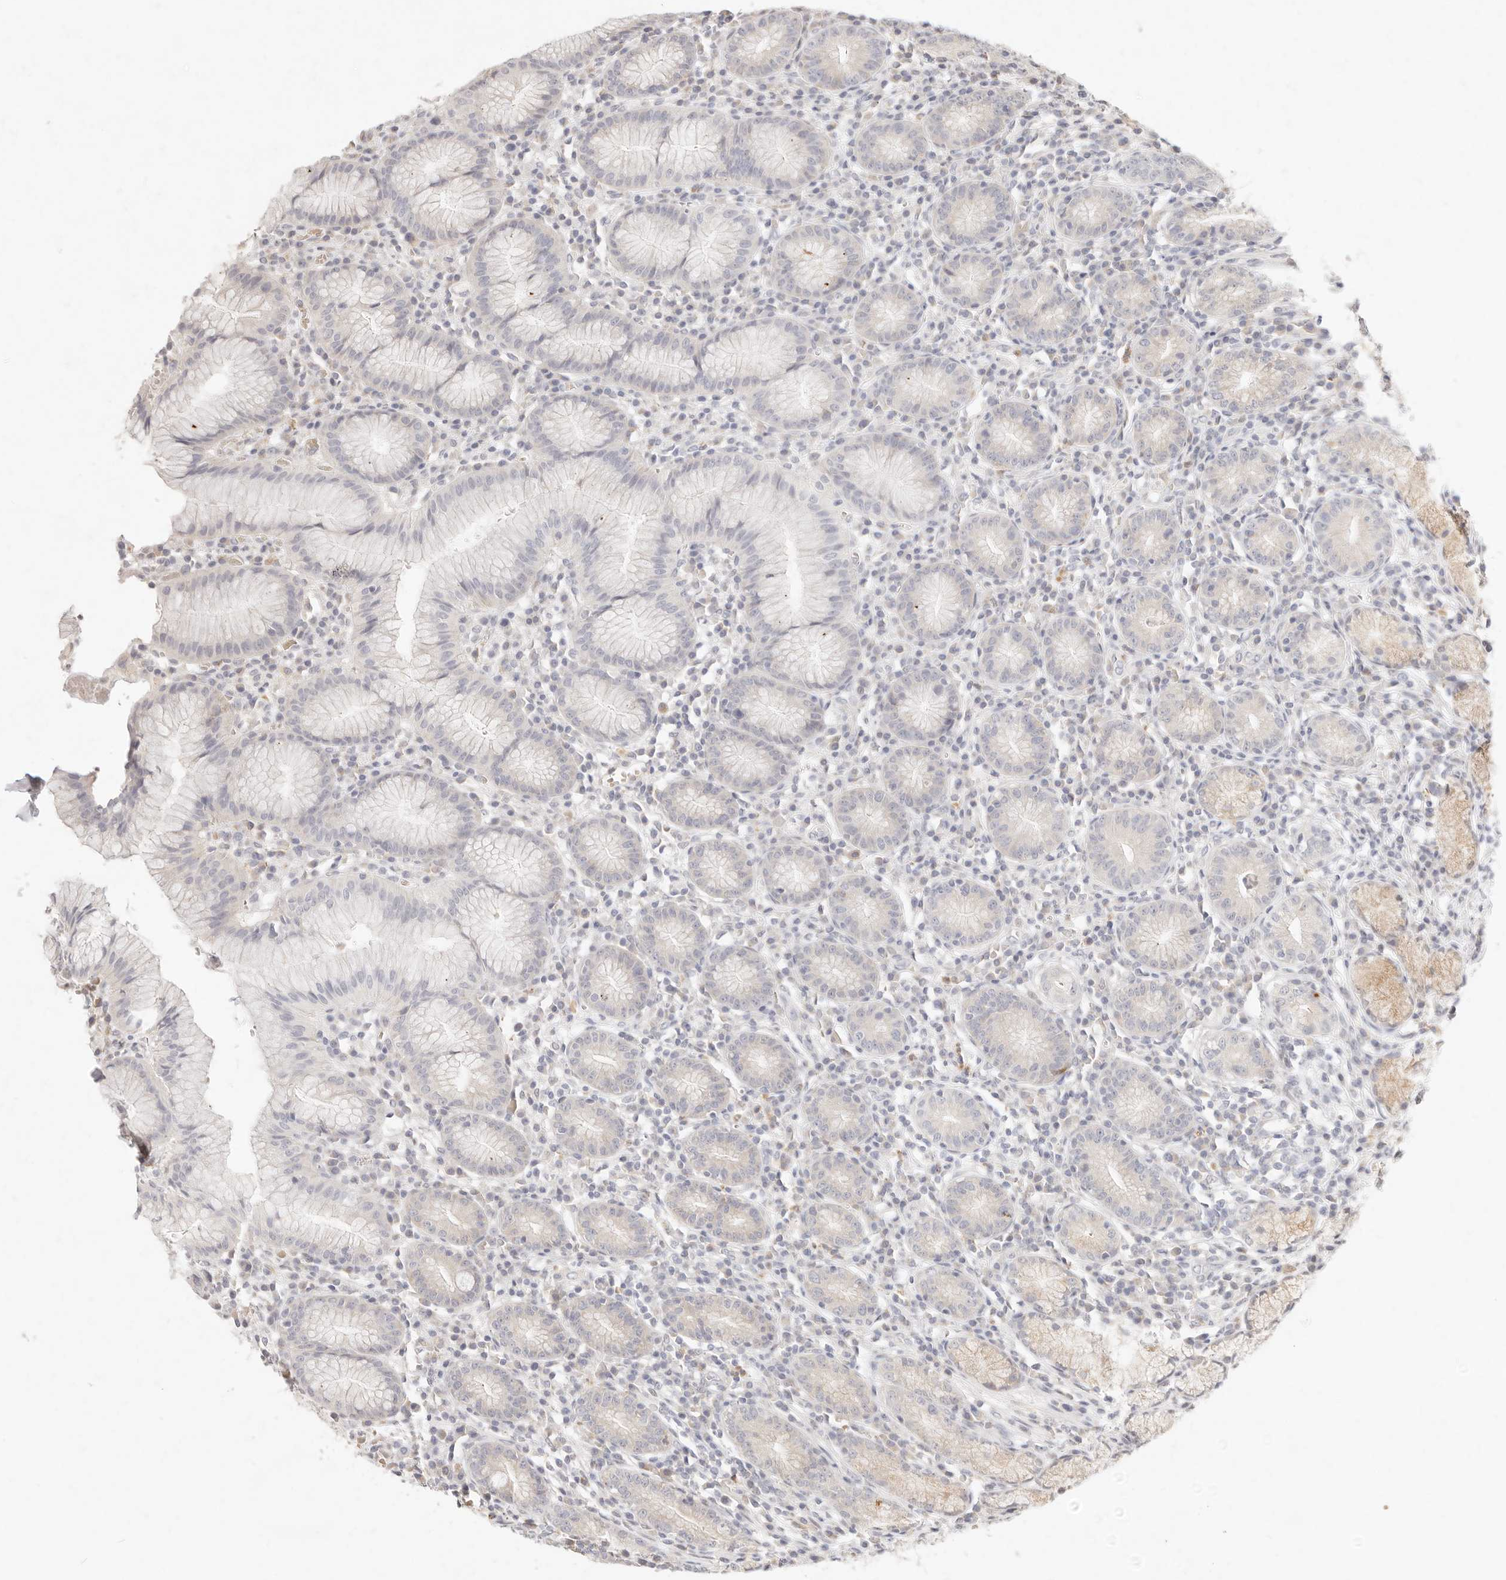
{"staining": {"intensity": "weak", "quantity": "25%-75%", "location": "cytoplasmic/membranous,nuclear"}, "tissue": "stomach", "cell_type": "Glandular cells", "image_type": "normal", "snomed": [{"axis": "morphology", "description": "Normal tissue, NOS"}, {"axis": "topography", "description": "Stomach"}], "caption": "Immunohistochemical staining of benign human stomach reveals 25%-75% levels of weak cytoplasmic/membranous,nuclear protein staining in about 25%-75% of glandular cells.", "gene": "ASCL3", "patient": {"sex": "male", "age": 55}}